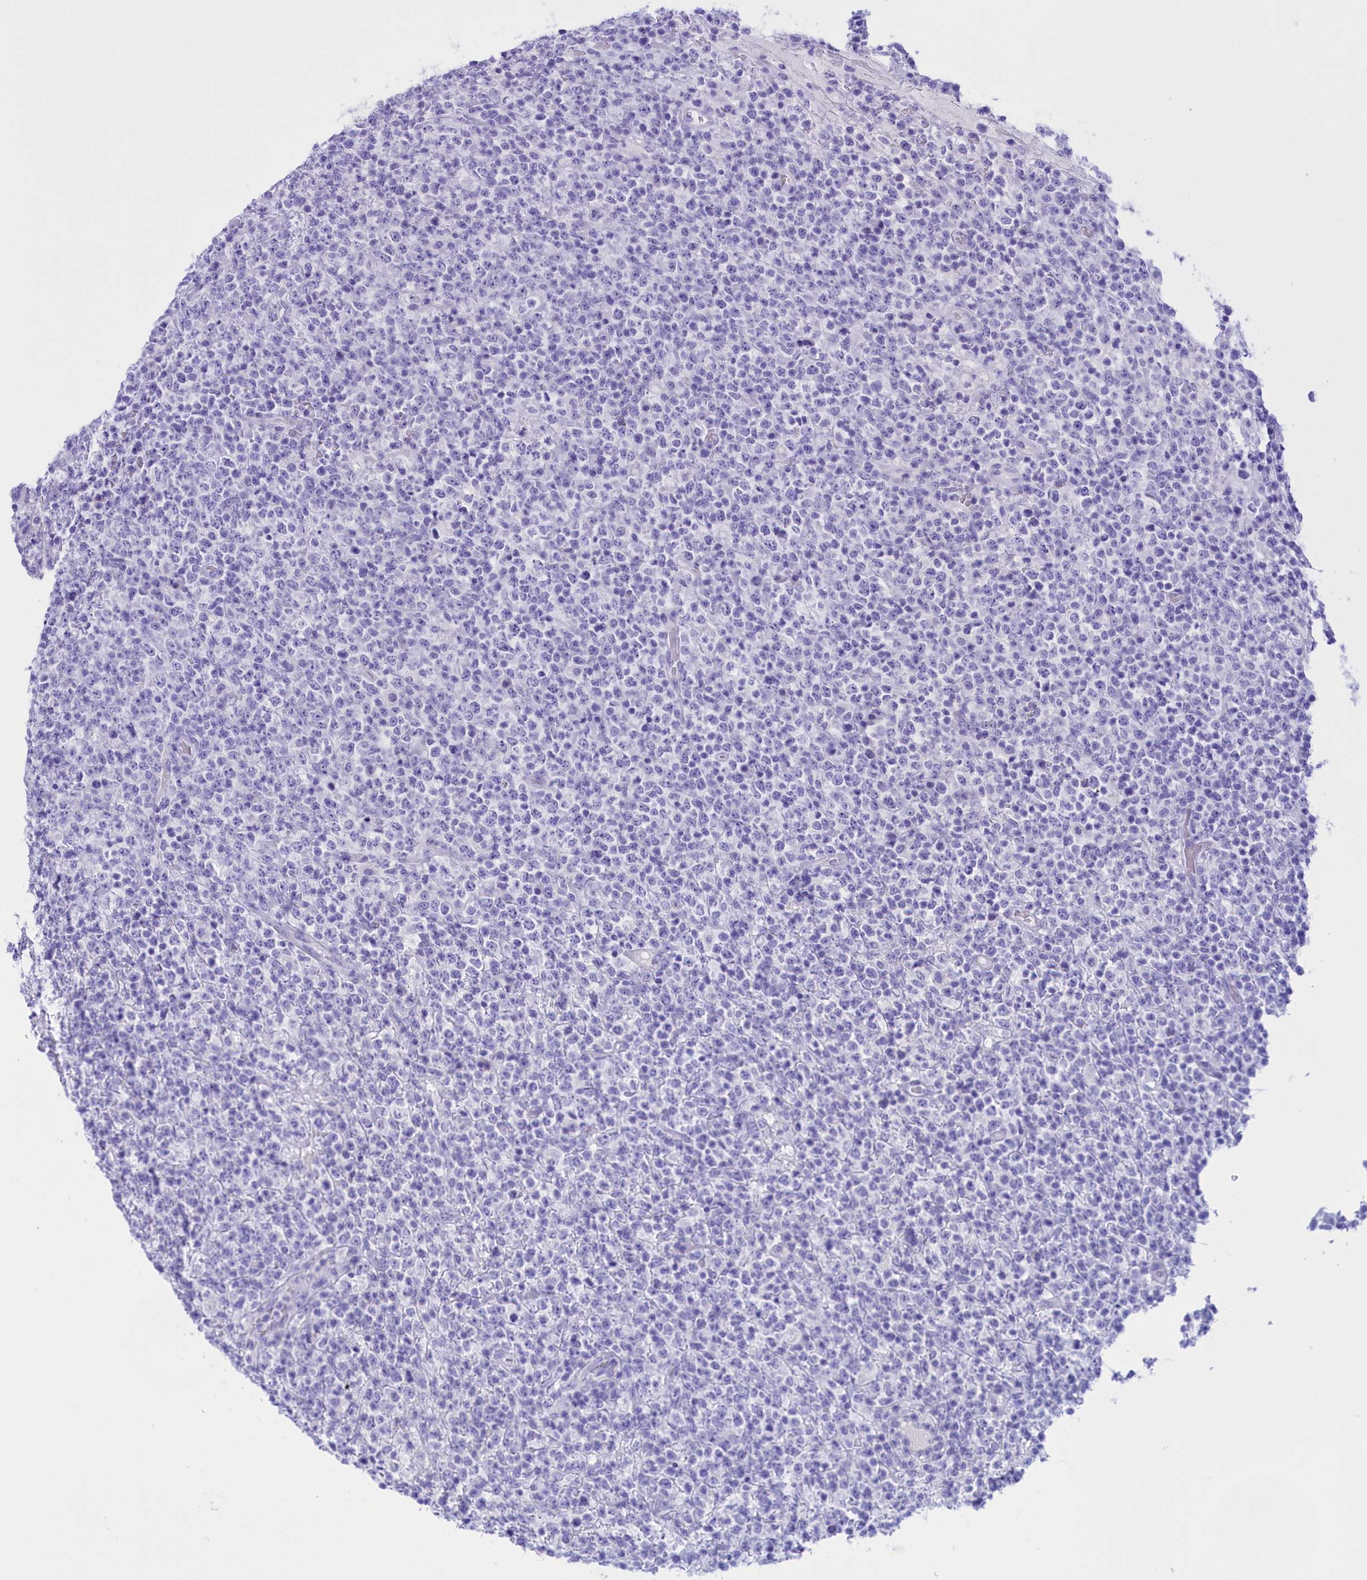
{"staining": {"intensity": "negative", "quantity": "none", "location": "none"}, "tissue": "lymphoma", "cell_type": "Tumor cells", "image_type": "cancer", "snomed": [{"axis": "morphology", "description": "Malignant lymphoma, non-Hodgkin's type, High grade"}, {"axis": "topography", "description": "Colon"}], "caption": "Histopathology image shows no protein positivity in tumor cells of lymphoma tissue.", "gene": "BRI3", "patient": {"sex": "female", "age": 53}}